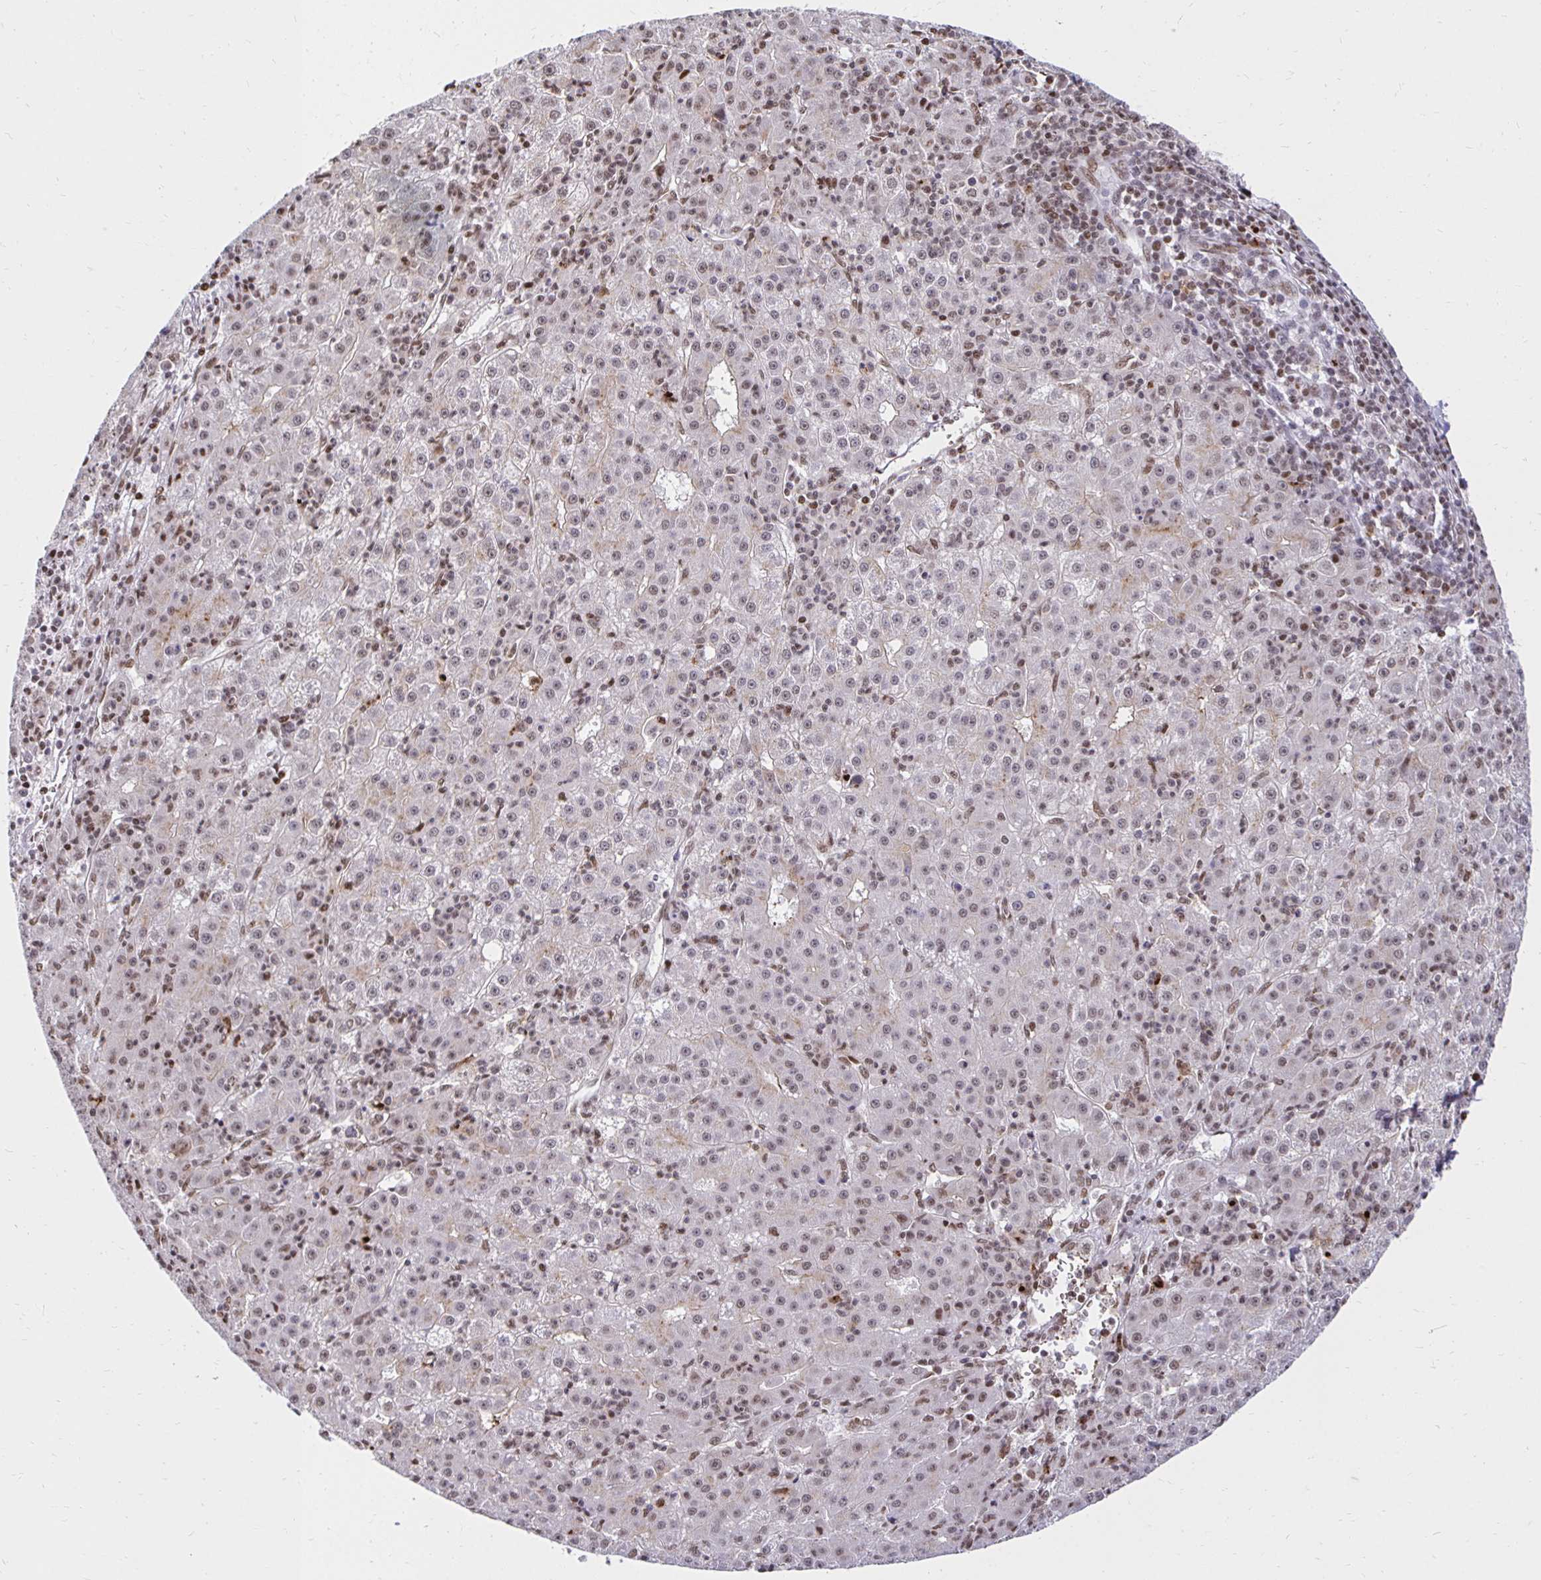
{"staining": {"intensity": "moderate", "quantity": "<25%", "location": "nuclear"}, "tissue": "liver cancer", "cell_type": "Tumor cells", "image_type": "cancer", "snomed": [{"axis": "morphology", "description": "Carcinoma, Hepatocellular, NOS"}, {"axis": "topography", "description": "Liver"}], "caption": "Human liver hepatocellular carcinoma stained with a brown dye demonstrates moderate nuclear positive positivity in approximately <25% of tumor cells.", "gene": "ZNF579", "patient": {"sex": "male", "age": 76}}